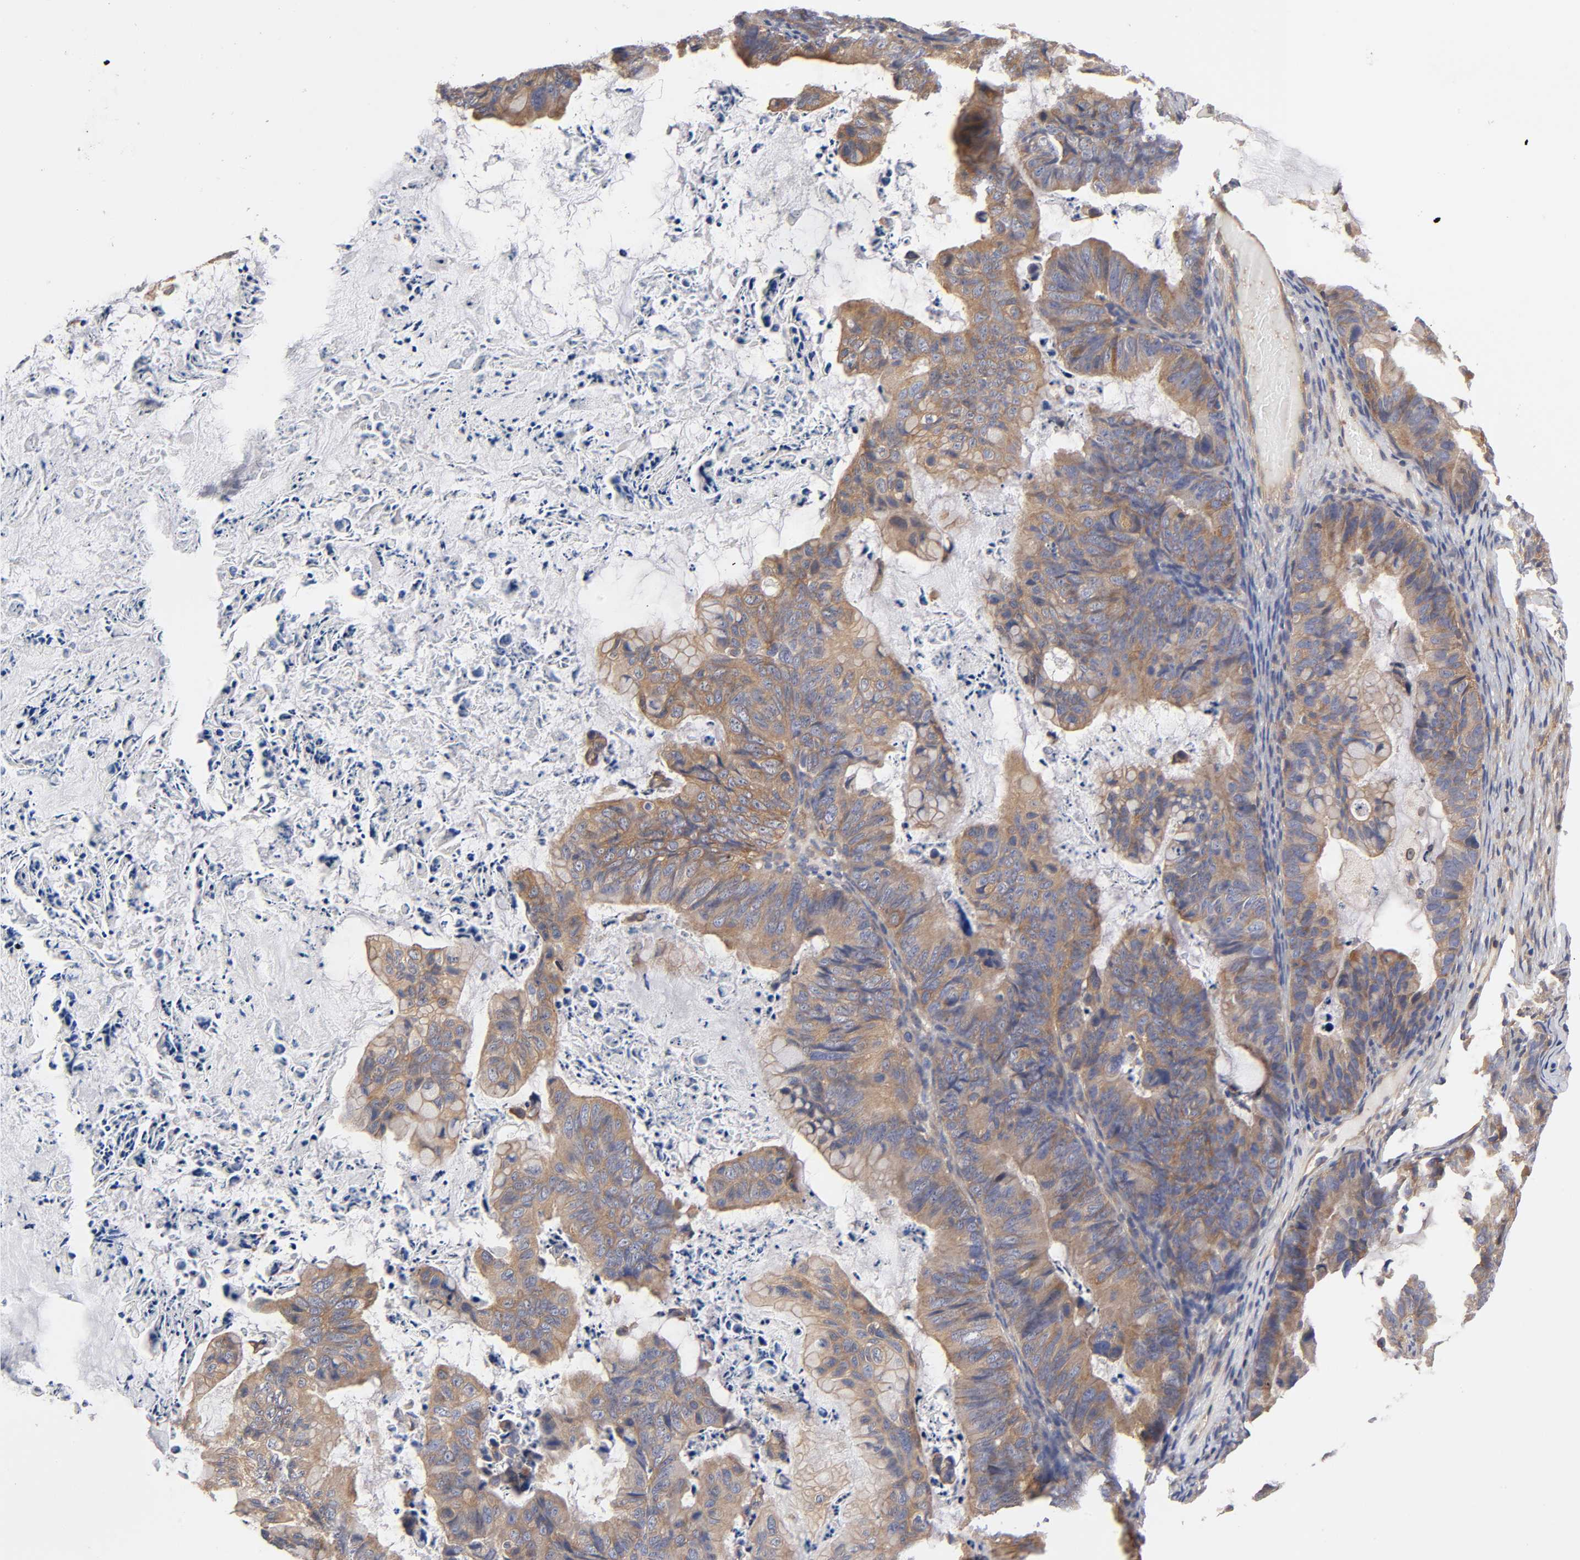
{"staining": {"intensity": "weak", "quantity": ">75%", "location": "cytoplasmic/membranous"}, "tissue": "ovarian cancer", "cell_type": "Tumor cells", "image_type": "cancer", "snomed": [{"axis": "morphology", "description": "Cystadenocarcinoma, mucinous, NOS"}, {"axis": "topography", "description": "Ovary"}], "caption": "A low amount of weak cytoplasmic/membranous positivity is appreciated in about >75% of tumor cells in ovarian cancer tissue.", "gene": "STRN3", "patient": {"sex": "female", "age": 36}}